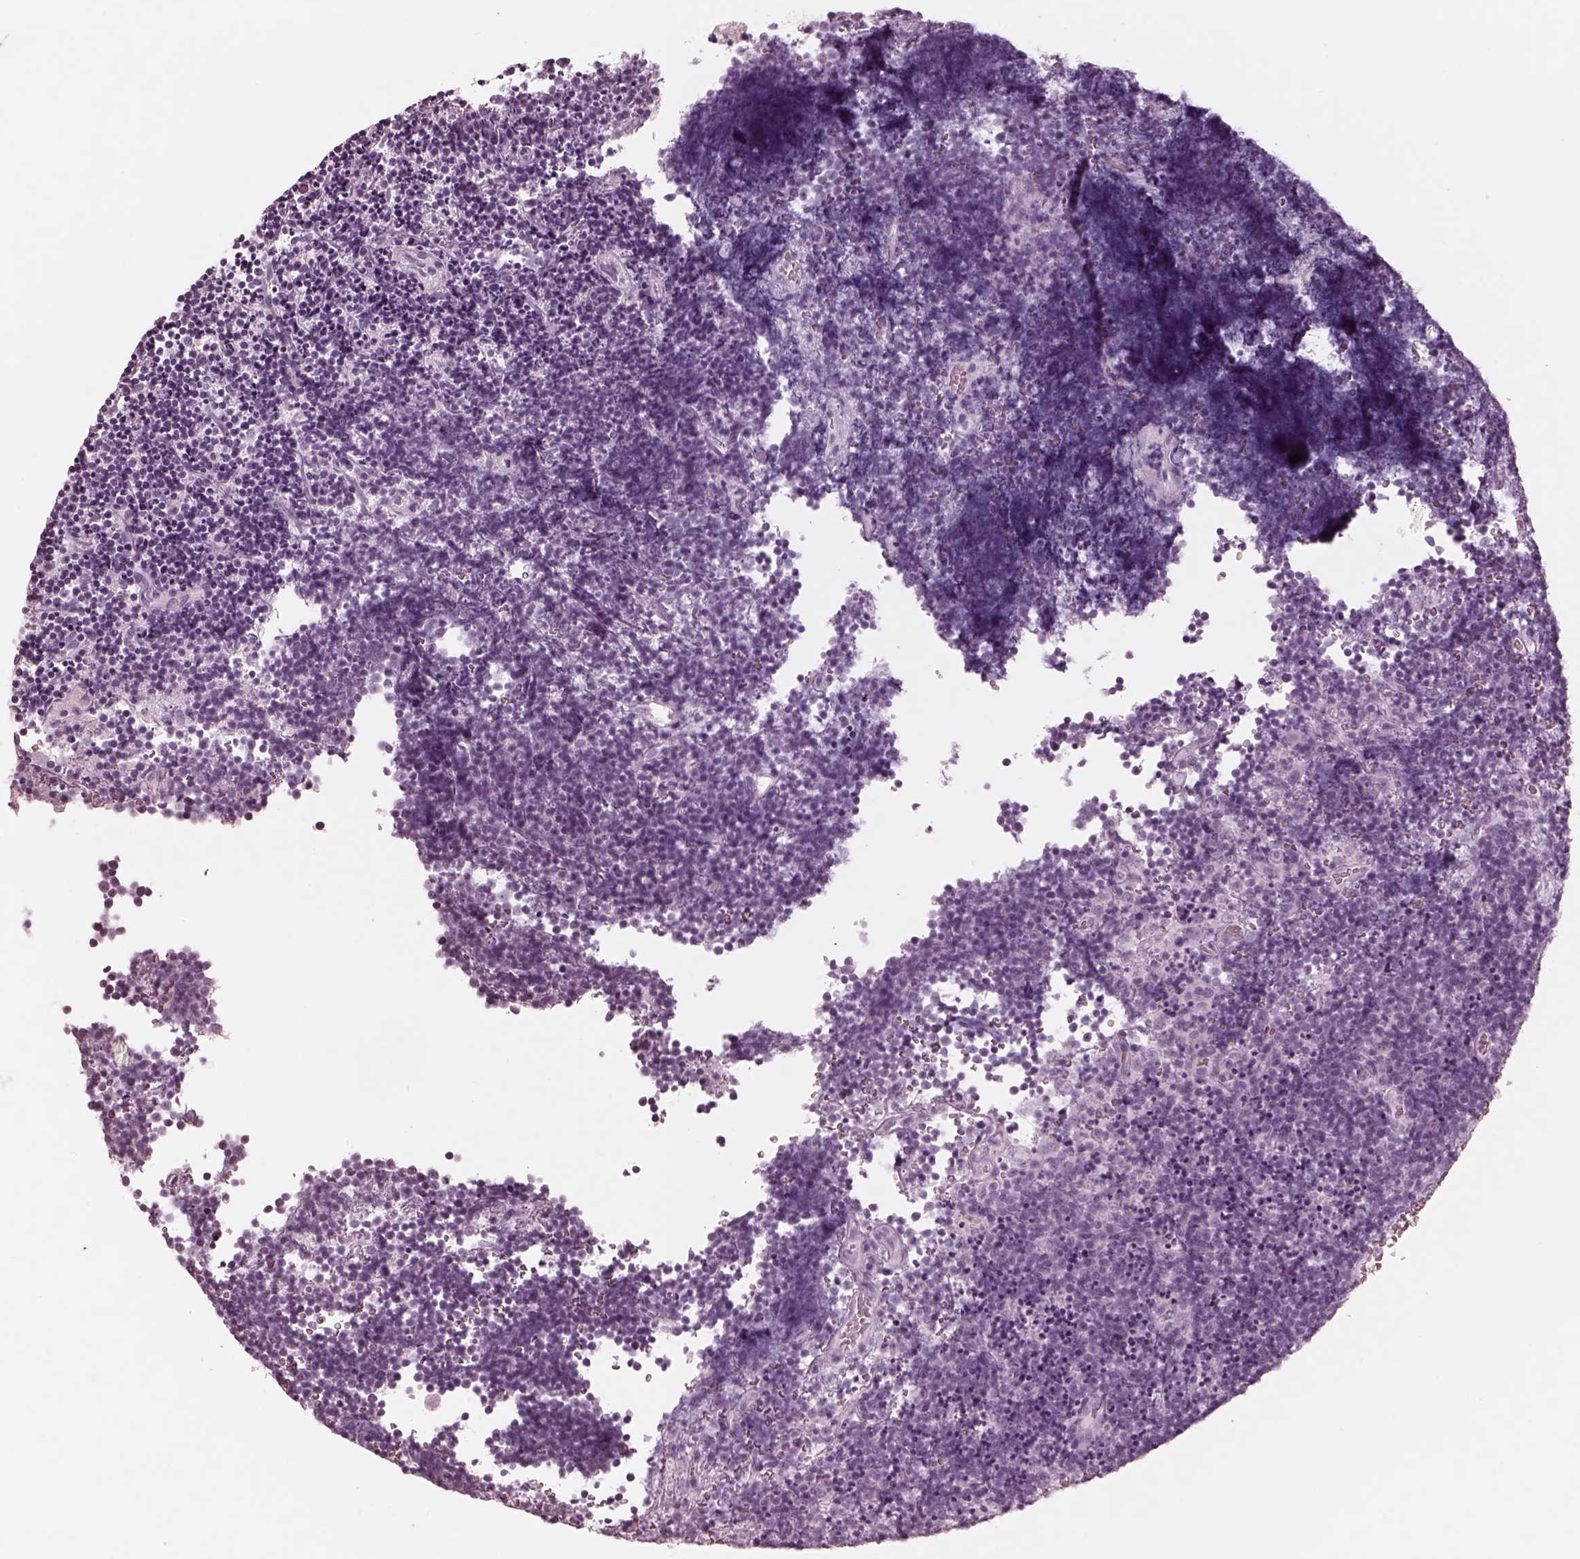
{"staining": {"intensity": "negative", "quantity": "none", "location": "none"}, "tissue": "lymphoma", "cell_type": "Tumor cells", "image_type": "cancer", "snomed": [{"axis": "morphology", "description": "Malignant lymphoma, non-Hodgkin's type, Low grade"}, {"axis": "topography", "description": "Brain"}], "caption": "A micrograph of lymphoma stained for a protein demonstrates no brown staining in tumor cells.", "gene": "PON3", "patient": {"sex": "female", "age": 66}}